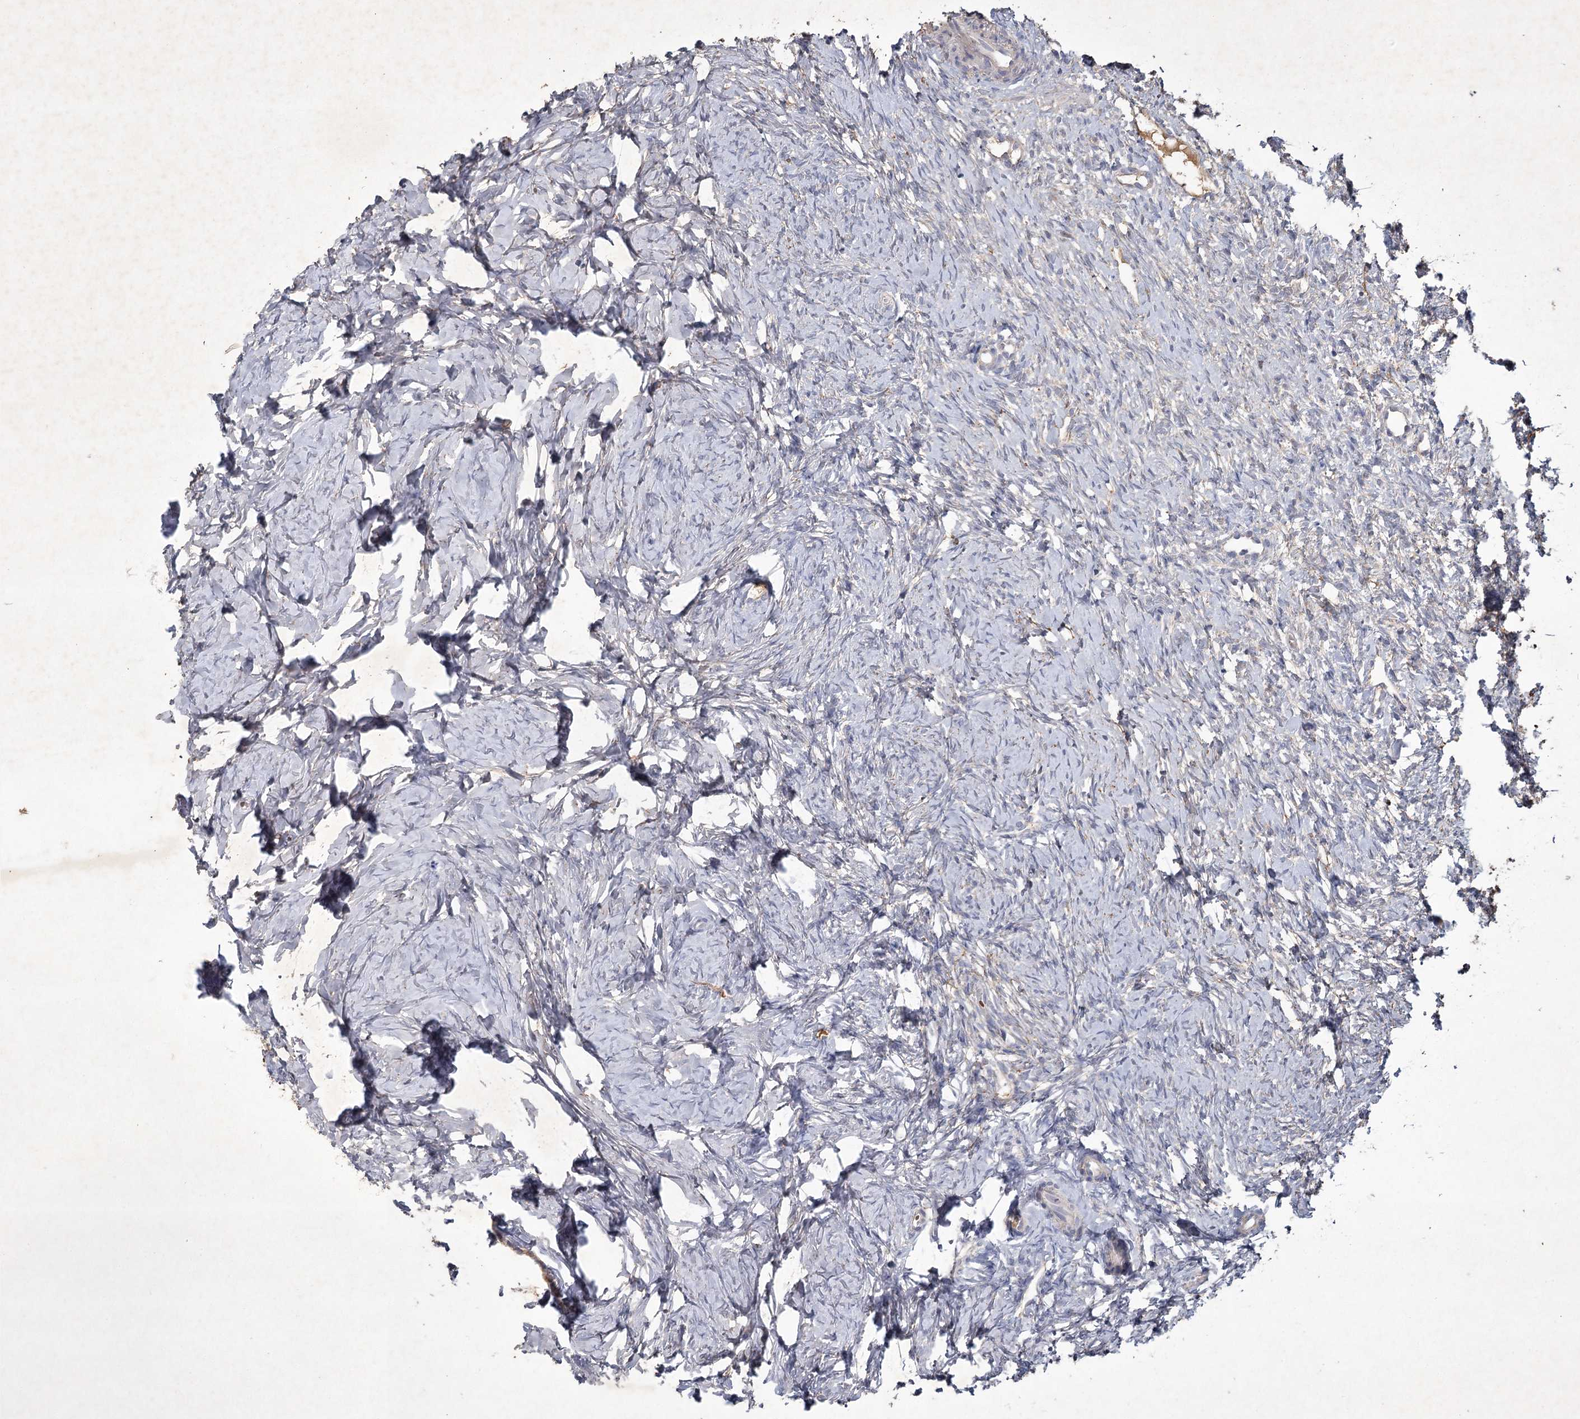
{"staining": {"intensity": "moderate", "quantity": "<25%", "location": "cytoplasmic/membranous"}, "tissue": "ovary", "cell_type": "Ovarian stroma cells", "image_type": "normal", "snomed": [{"axis": "morphology", "description": "Normal tissue, NOS"}, {"axis": "topography", "description": "Ovary"}], "caption": "Ovary stained with a brown dye displays moderate cytoplasmic/membranous positive positivity in about <25% of ovarian stroma cells.", "gene": "MRPL44", "patient": {"sex": "female", "age": 51}}